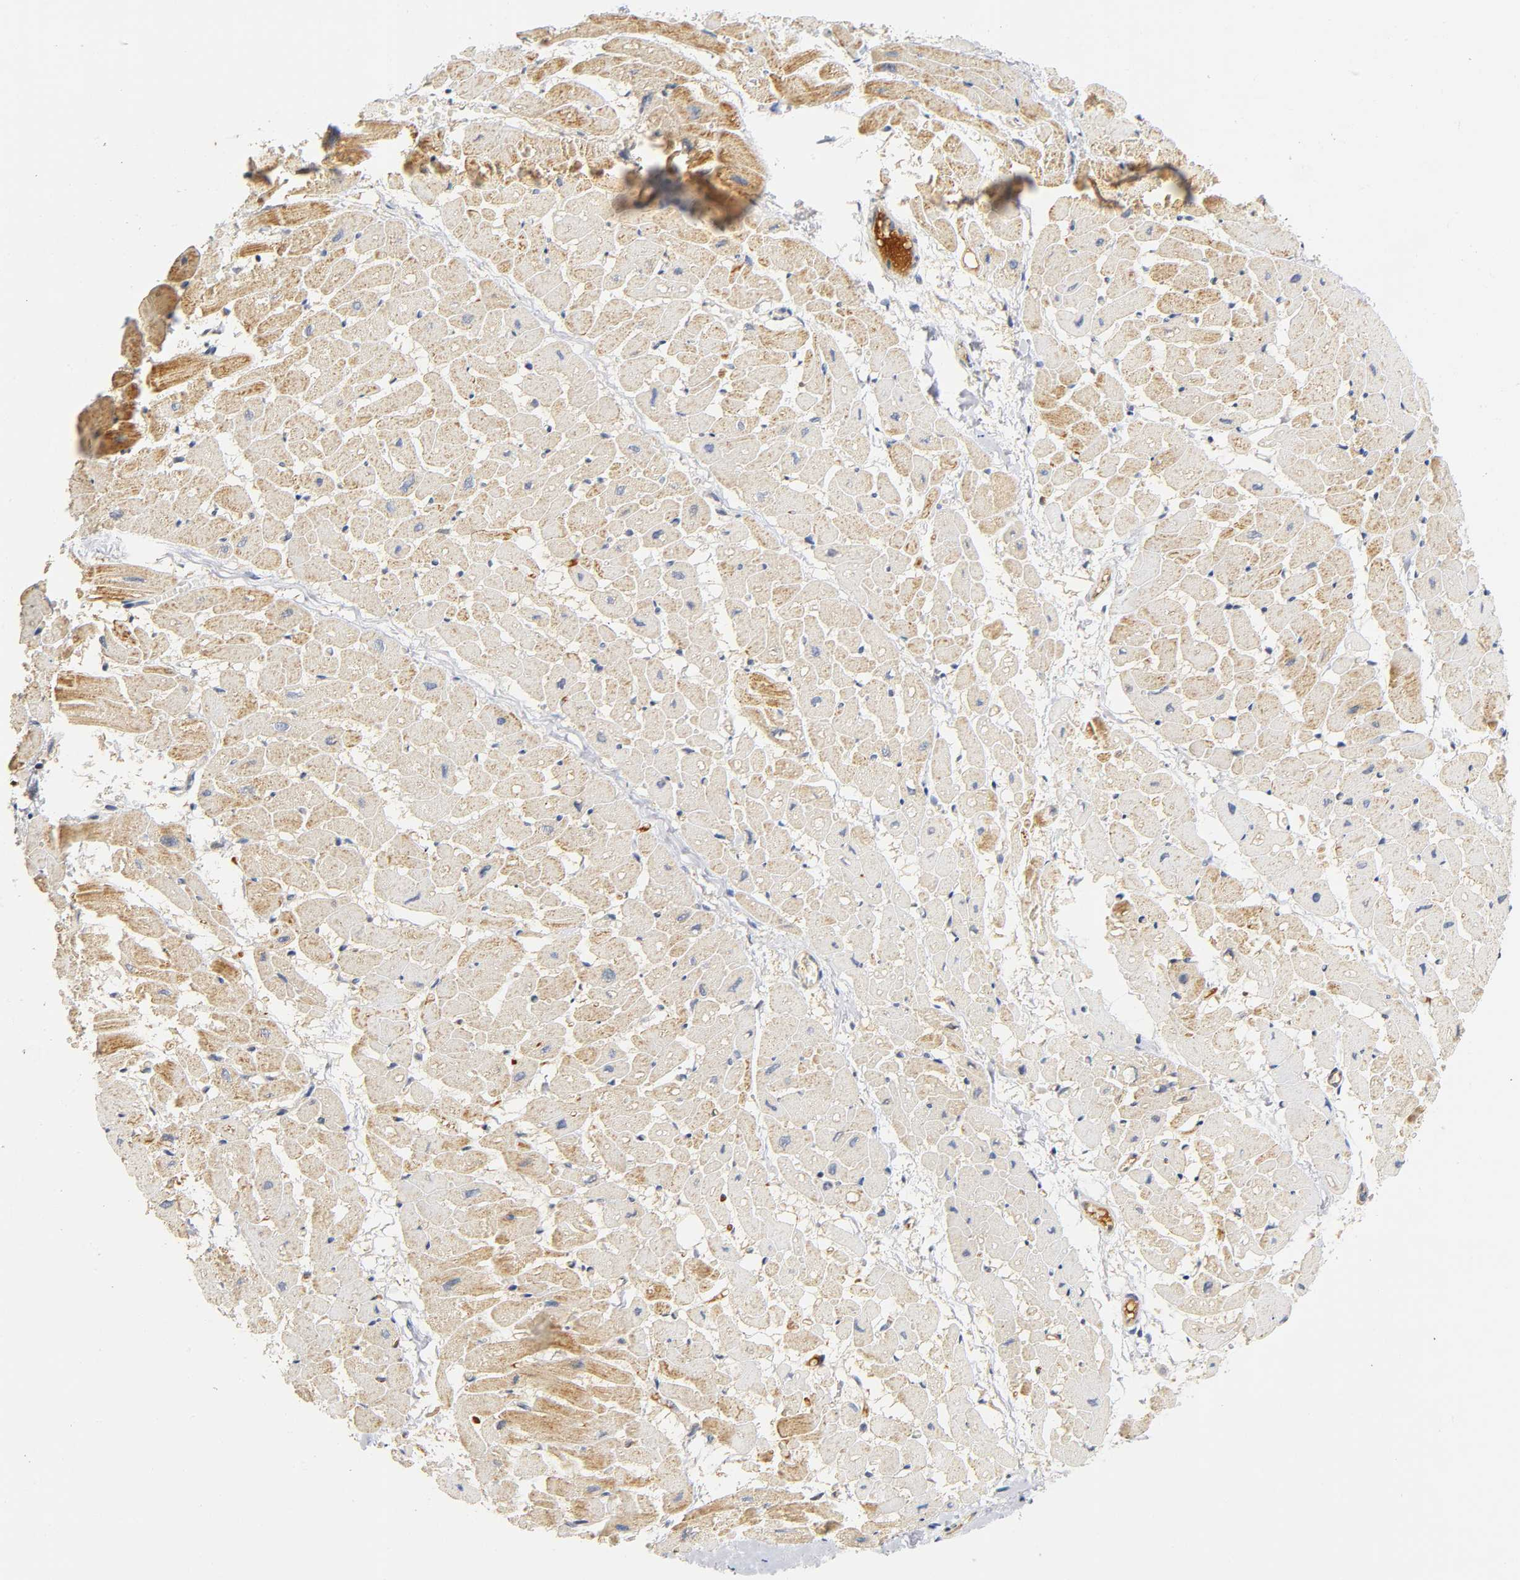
{"staining": {"intensity": "moderate", "quantity": ">75%", "location": "cytoplasmic/membranous"}, "tissue": "heart muscle", "cell_type": "Cardiomyocytes", "image_type": "normal", "snomed": [{"axis": "morphology", "description": "Normal tissue, NOS"}, {"axis": "topography", "description": "Heart"}], "caption": "Immunohistochemistry (IHC) image of unremarkable human heart muscle stained for a protein (brown), which exhibits medium levels of moderate cytoplasmic/membranous staining in about >75% of cardiomyocytes.", "gene": "NRP1", "patient": {"sex": "male", "age": 45}}